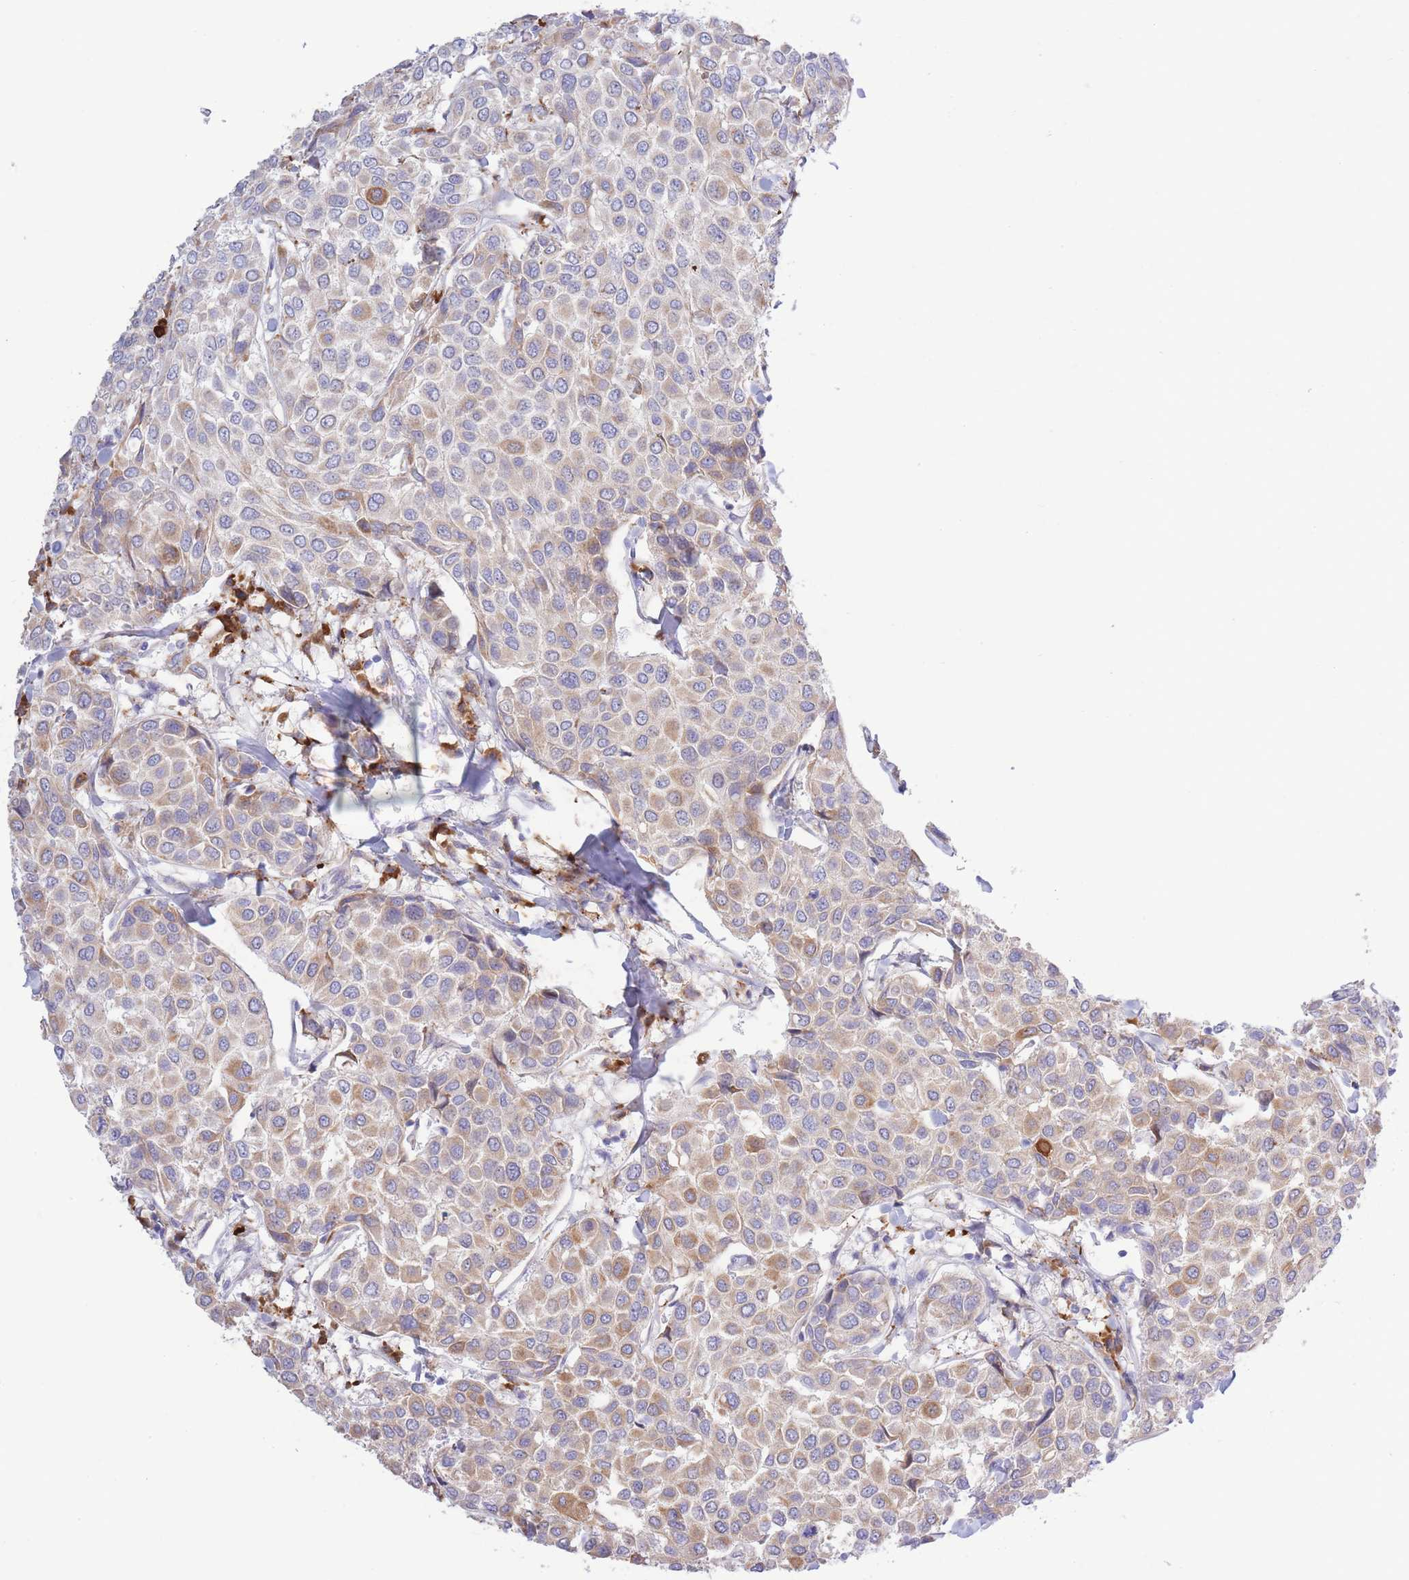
{"staining": {"intensity": "moderate", "quantity": ">75%", "location": "cytoplasmic/membranous"}, "tissue": "breast cancer", "cell_type": "Tumor cells", "image_type": "cancer", "snomed": [{"axis": "morphology", "description": "Duct carcinoma"}, {"axis": "topography", "description": "Breast"}], "caption": "A brown stain labels moderate cytoplasmic/membranous expression of a protein in breast invasive ductal carcinoma tumor cells.", "gene": "MYDGF", "patient": {"sex": "female", "age": 55}}